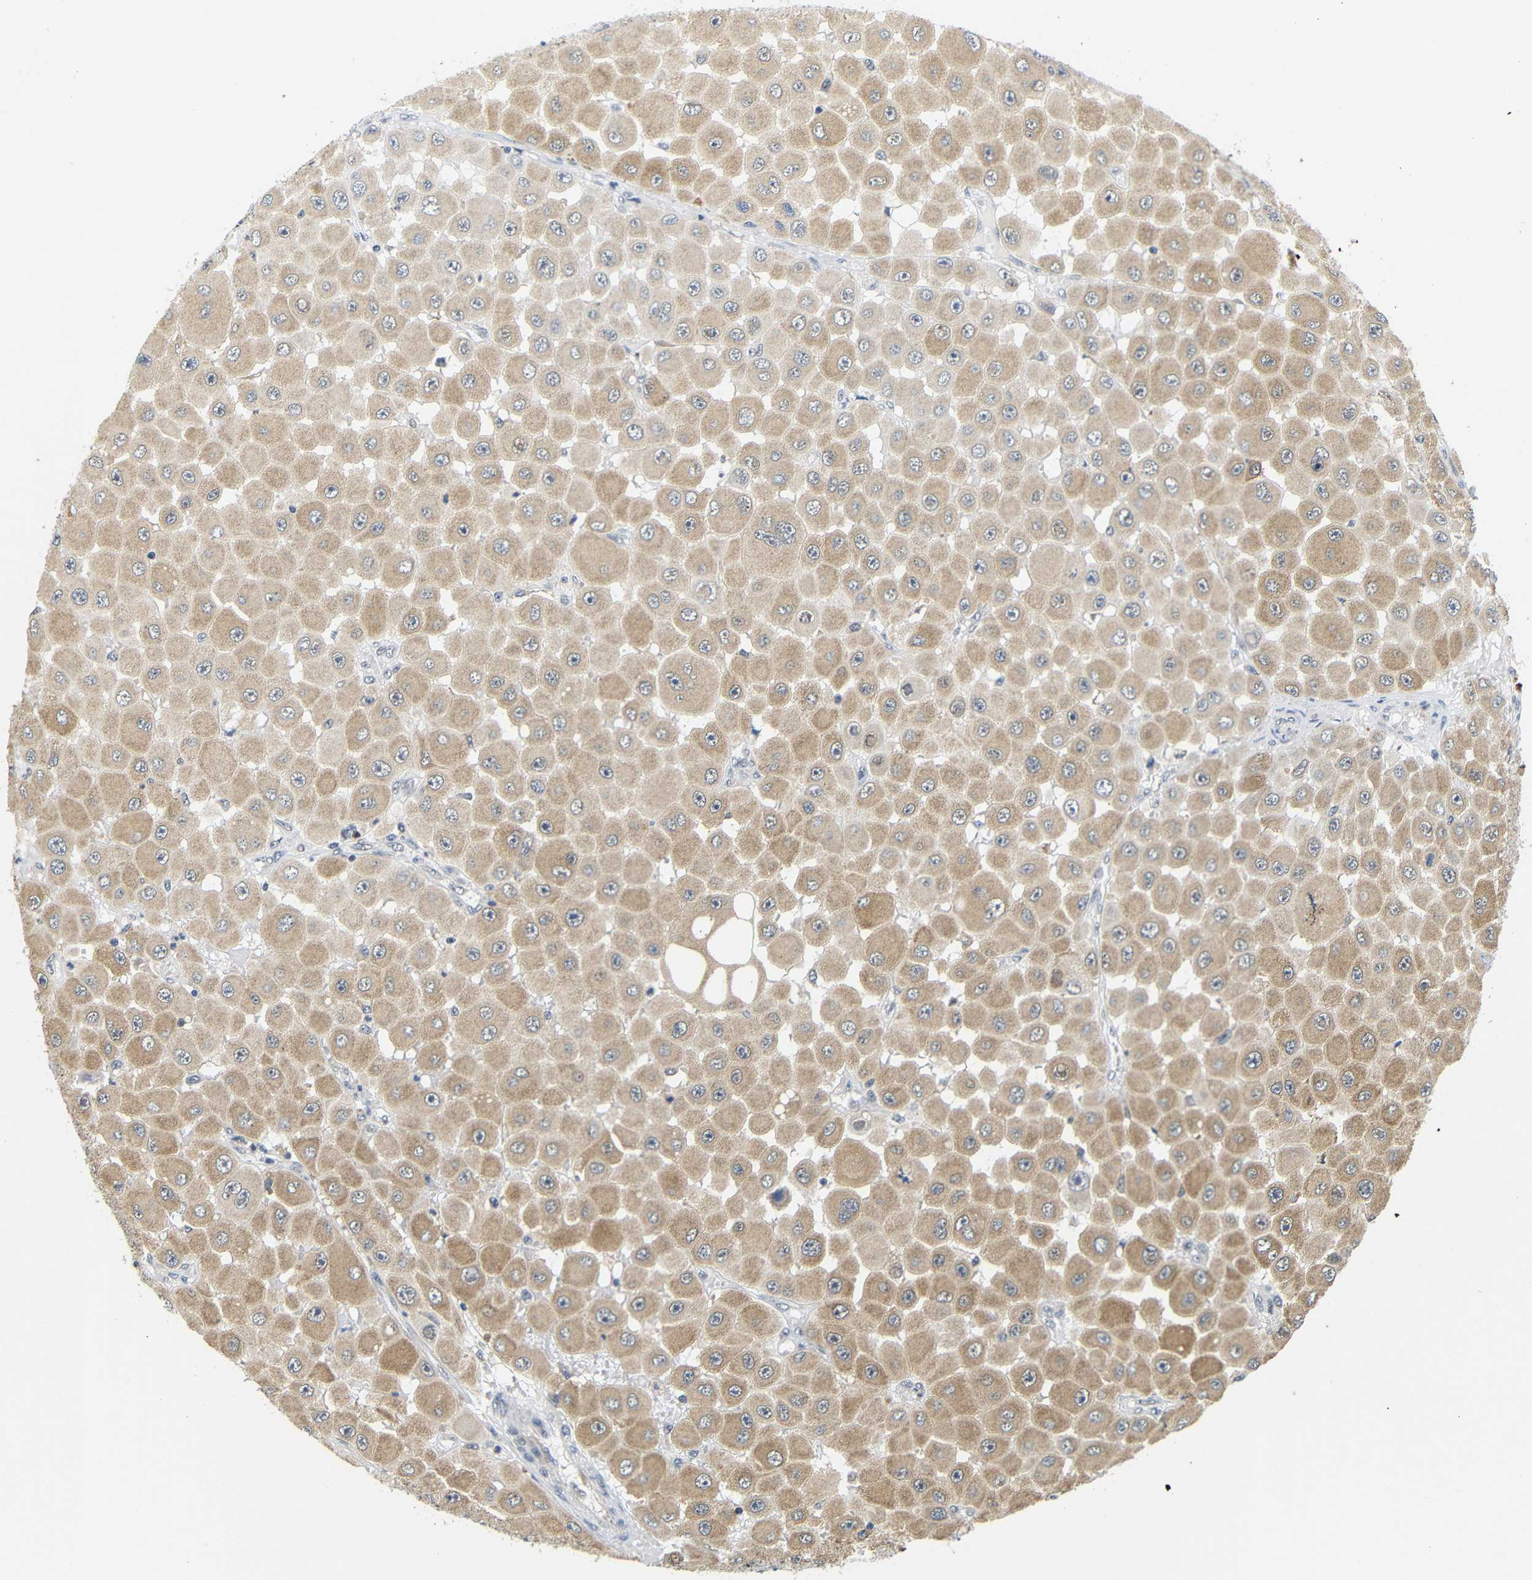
{"staining": {"intensity": "moderate", "quantity": ">75%", "location": "cytoplasmic/membranous"}, "tissue": "melanoma", "cell_type": "Tumor cells", "image_type": "cancer", "snomed": [{"axis": "morphology", "description": "Malignant melanoma, NOS"}, {"axis": "topography", "description": "Skin"}], "caption": "A brown stain highlights moderate cytoplasmic/membranous staining of a protein in human malignant melanoma tumor cells. (DAB (3,3'-diaminobenzidine) IHC with brightfield microscopy, high magnification).", "gene": "GJA5", "patient": {"sex": "female", "age": 81}}